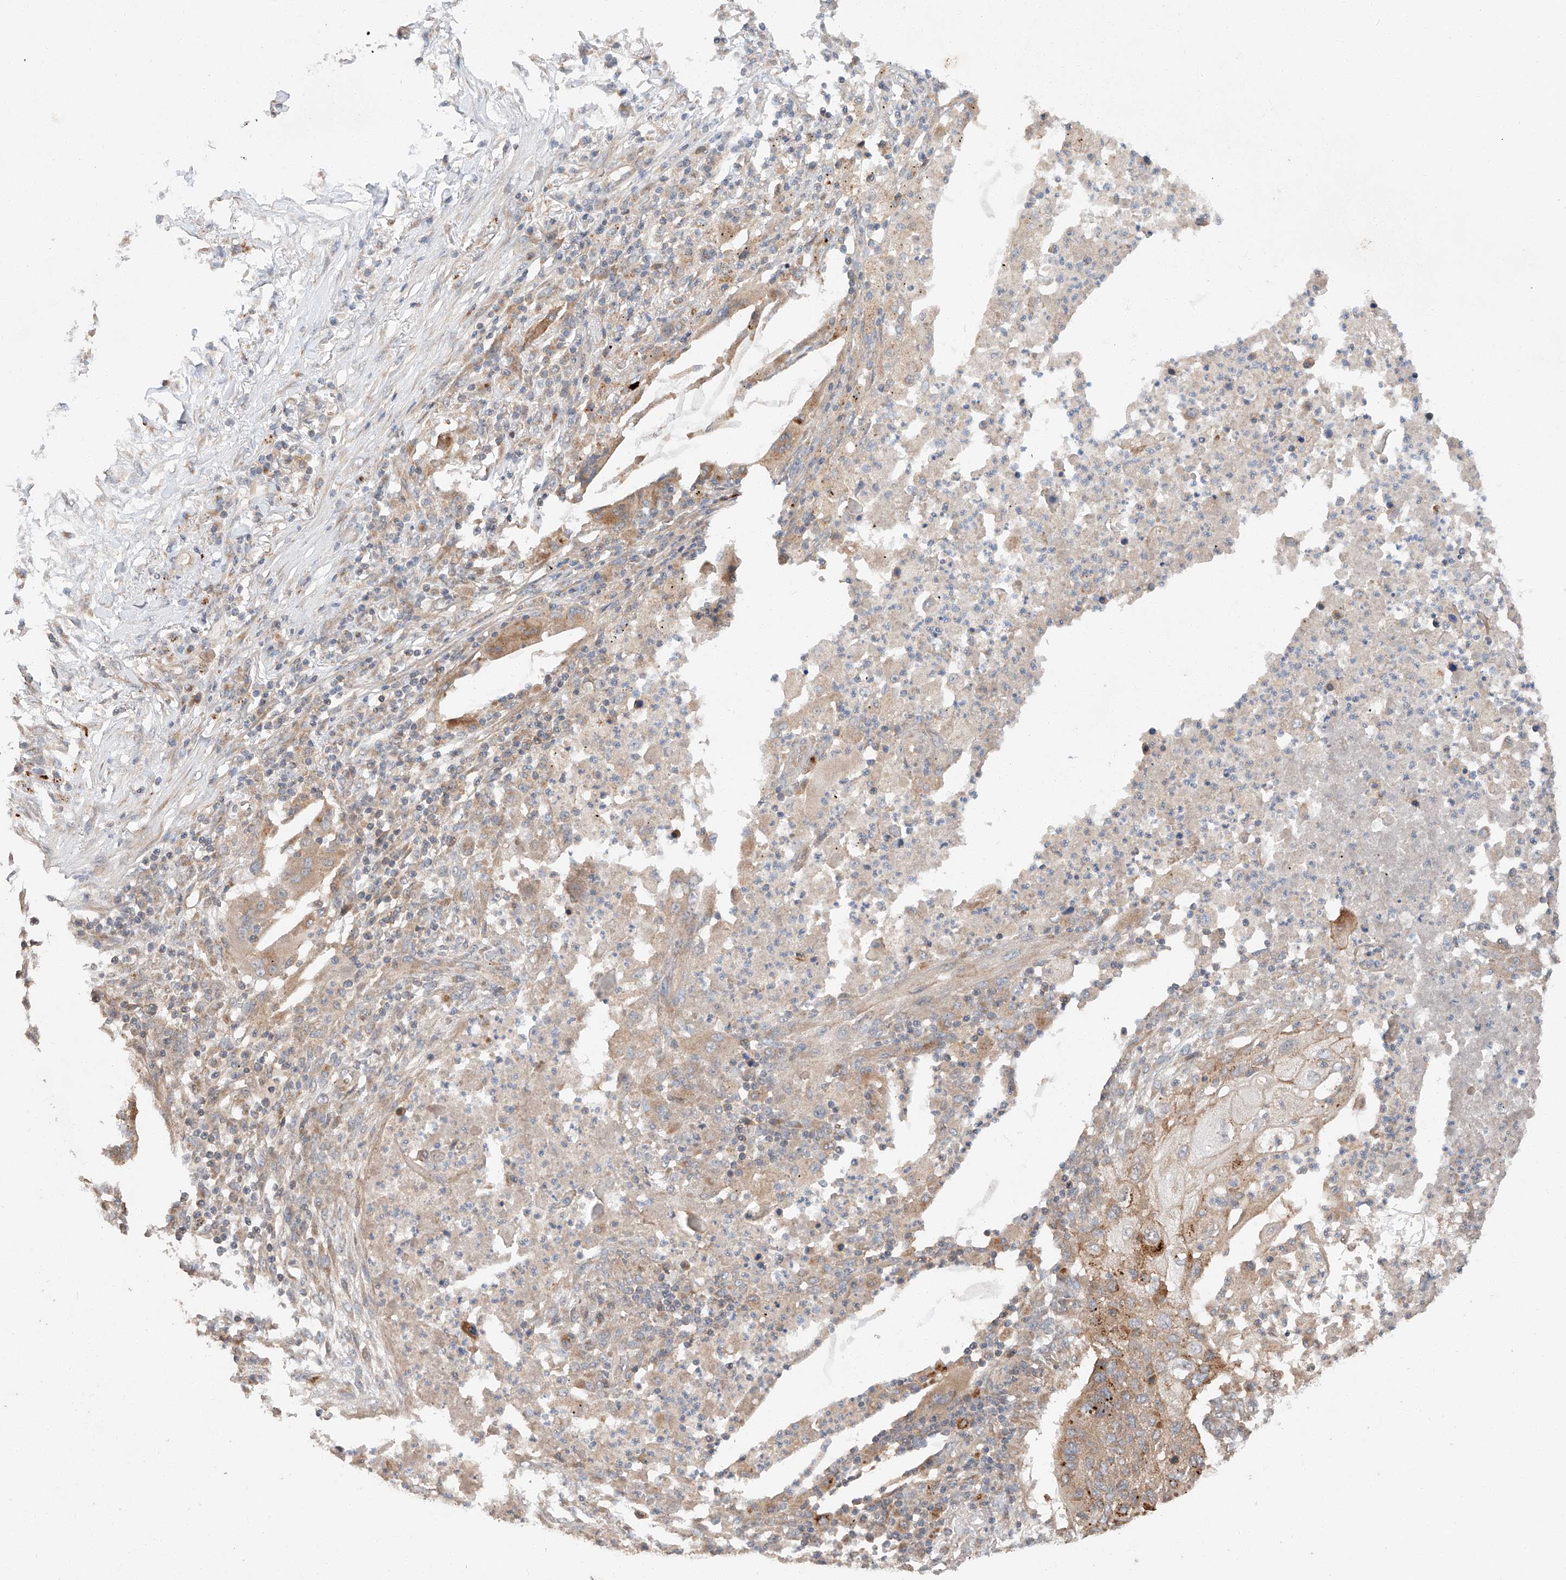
{"staining": {"intensity": "moderate", "quantity": "25%-75%", "location": "cytoplasmic/membranous"}, "tissue": "lung cancer", "cell_type": "Tumor cells", "image_type": "cancer", "snomed": [{"axis": "morphology", "description": "Squamous cell carcinoma, NOS"}, {"axis": "topography", "description": "Lung"}], "caption": "Immunohistochemistry staining of lung cancer, which exhibits medium levels of moderate cytoplasmic/membranous expression in about 25%-75% of tumor cells indicating moderate cytoplasmic/membranous protein expression. The staining was performed using DAB (3,3'-diaminobenzidine) (brown) for protein detection and nuclei were counterstained in hematoxylin (blue).", "gene": "XPNPEP1", "patient": {"sex": "female", "age": 63}}